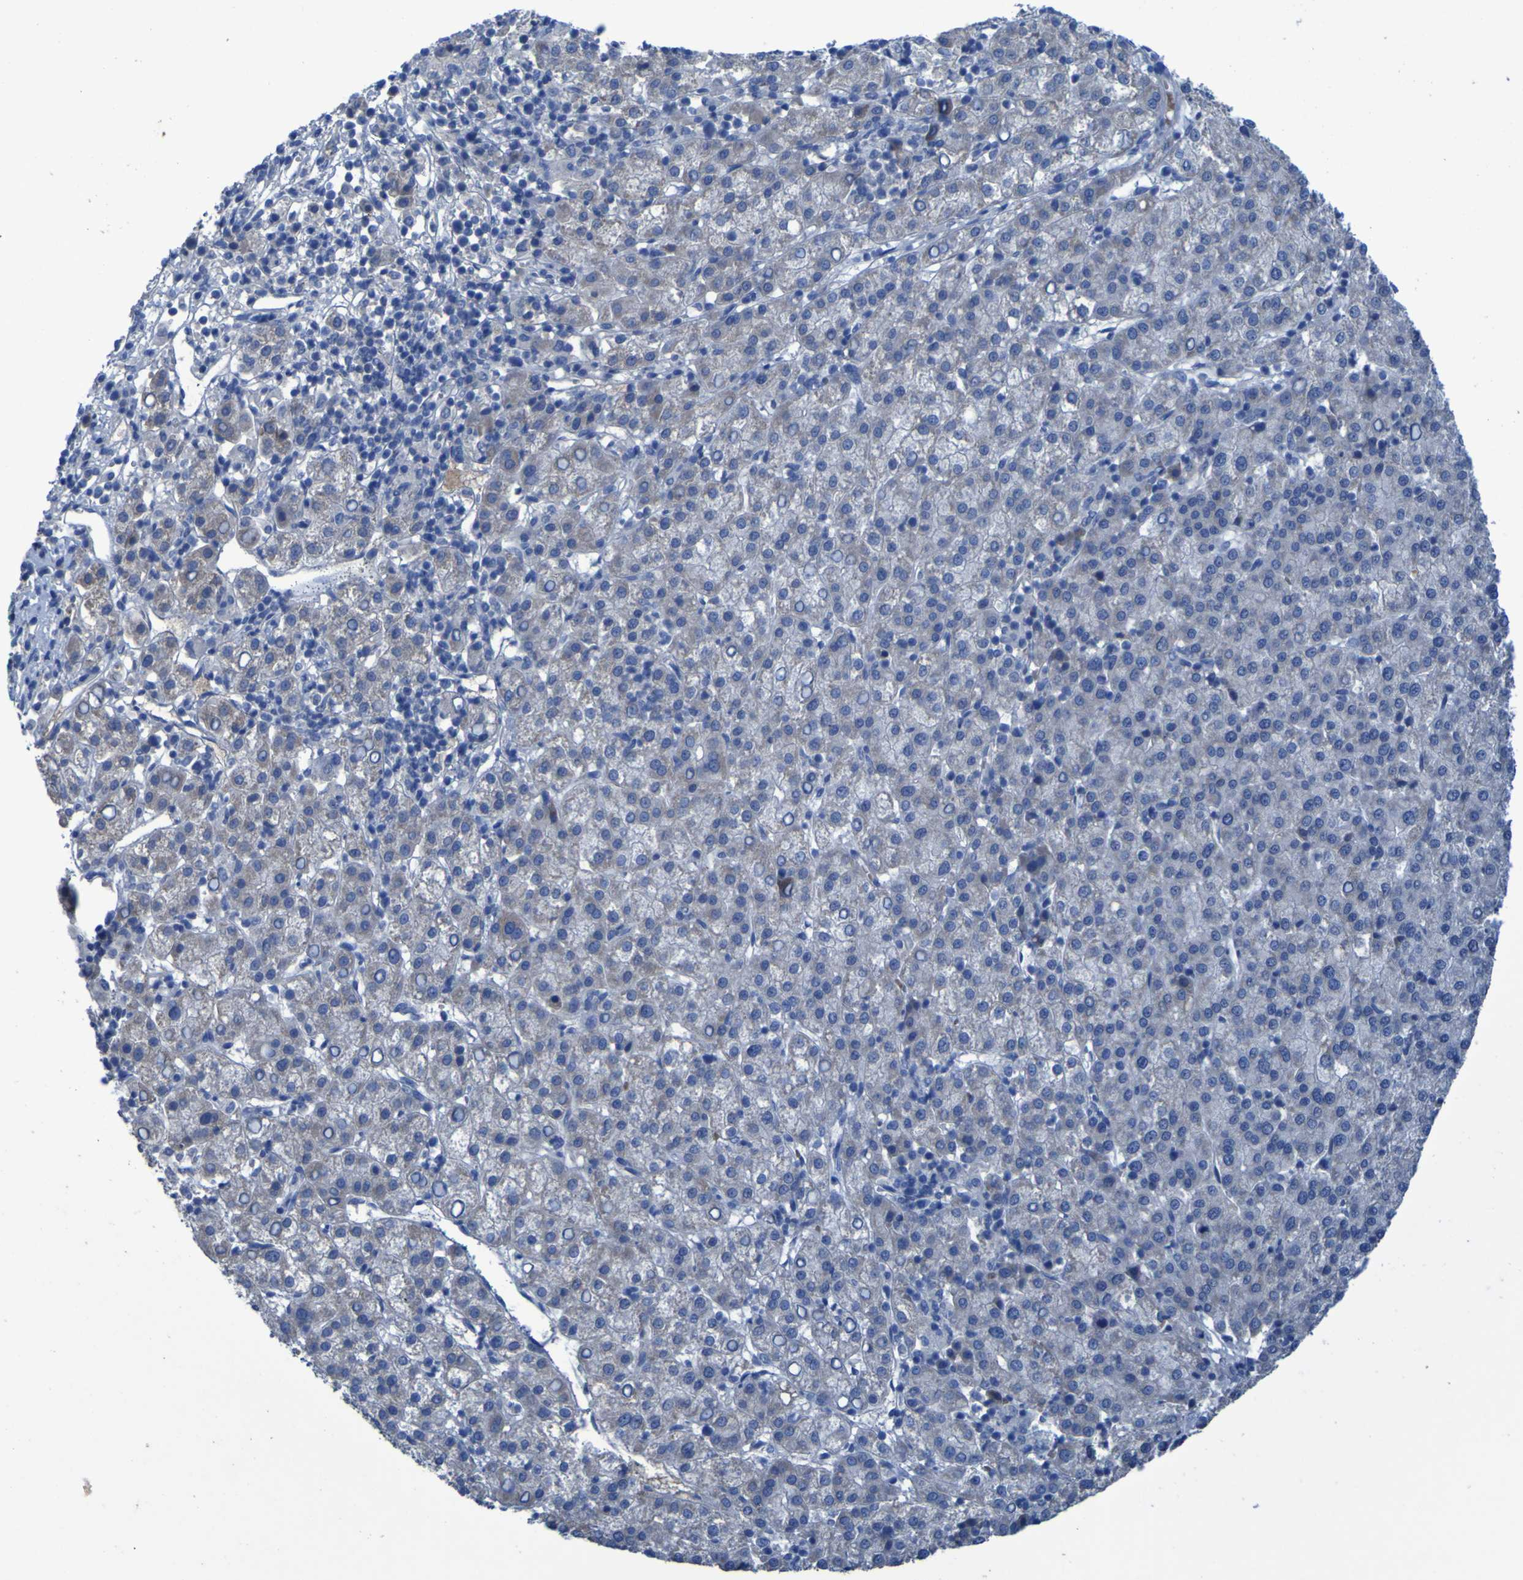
{"staining": {"intensity": "negative", "quantity": "none", "location": "none"}, "tissue": "liver cancer", "cell_type": "Tumor cells", "image_type": "cancer", "snomed": [{"axis": "morphology", "description": "Carcinoma, Hepatocellular, NOS"}, {"axis": "topography", "description": "Liver"}], "caption": "A histopathology image of human hepatocellular carcinoma (liver) is negative for staining in tumor cells.", "gene": "SGK2", "patient": {"sex": "female", "age": 58}}